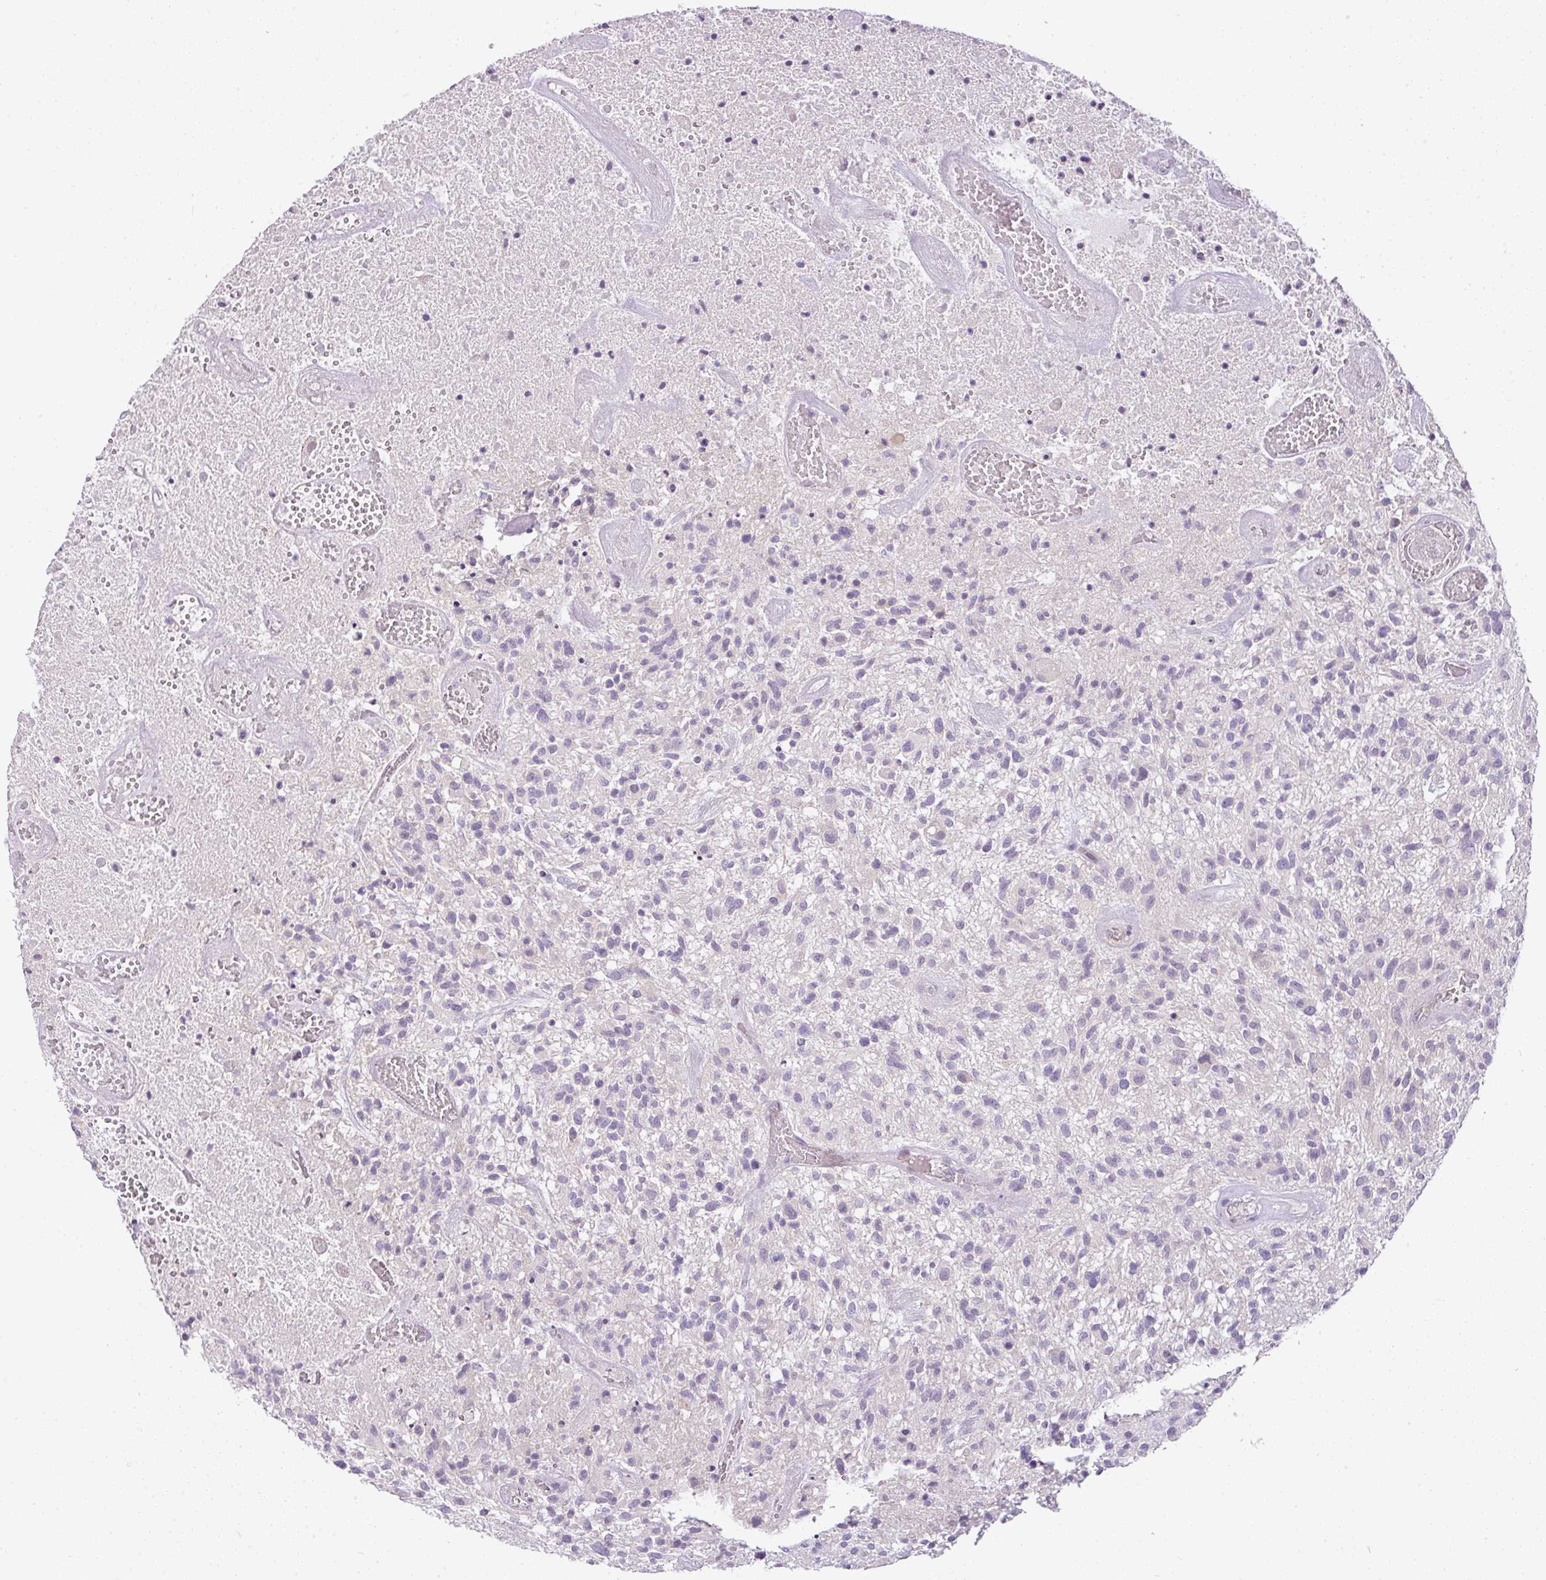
{"staining": {"intensity": "negative", "quantity": "none", "location": "none"}, "tissue": "glioma", "cell_type": "Tumor cells", "image_type": "cancer", "snomed": [{"axis": "morphology", "description": "Glioma, malignant, High grade"}, {"axis": "topography", "description": "Brain"}], "caption": "A photomicrograph of malignant high-grade glioma stained for a protein reveals no brown staining in tumor cells.", "gene": "RAX2", "patient": {"sex": "male", "age": 47}}